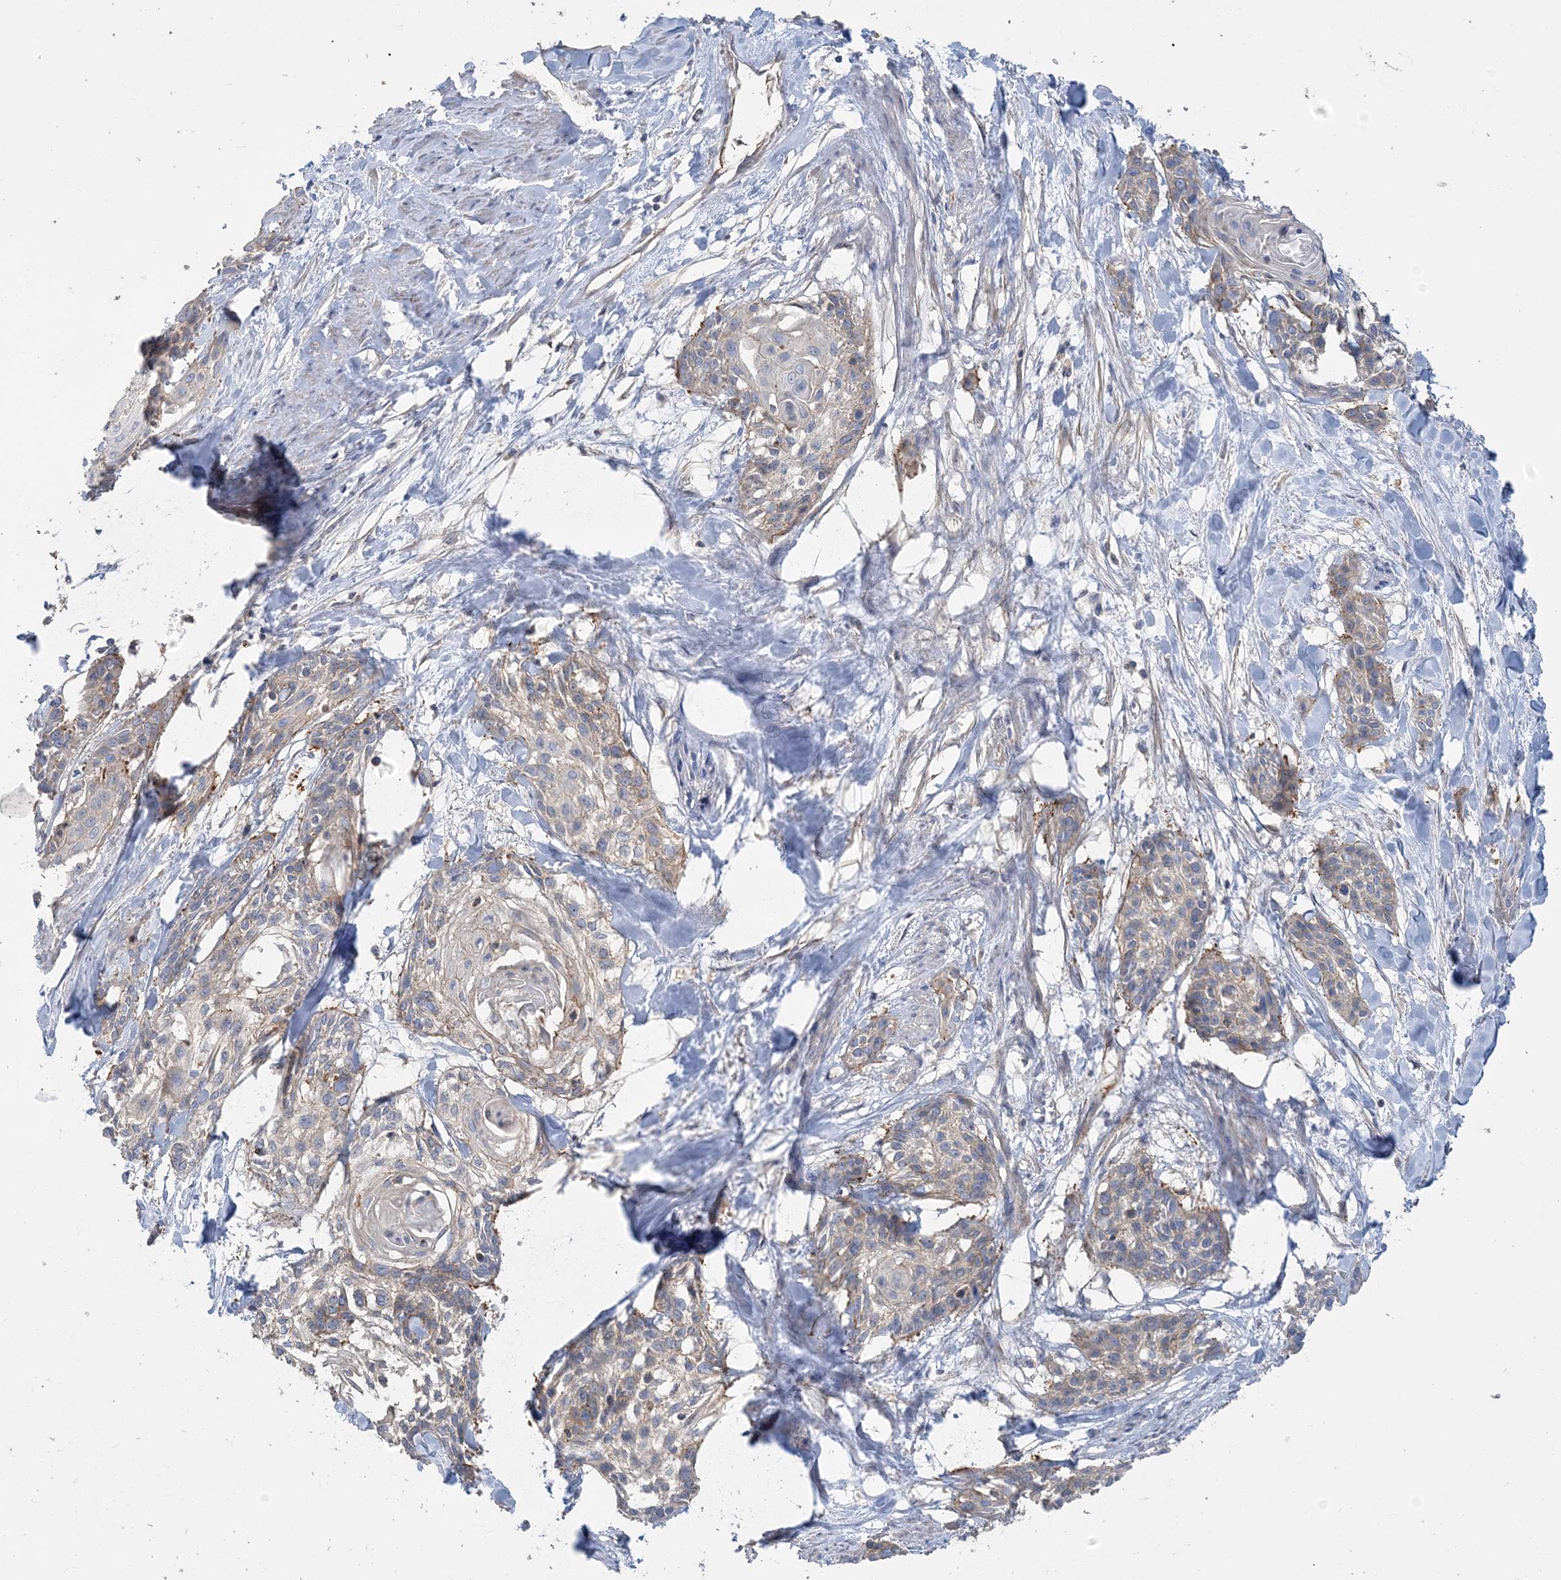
{"staining": {"intensity": "weak", "quantity": "<25%", "location": "cytoplasmic/membranous"}, "tissue": "cervical cancer", "cell_type": "Tumor cells", "image_type": "cancer", "snomed": [{"axis": "morphology", "description": "Squamous cell carcinoma, NOS"}, {"axis": "topography", "description": "Cervix"}], "caption": "An image of human cervical squamous cell carcinoma is negative for staining in tumor cells. (Stains: DAB (3,3'-diaminobenzidine) IHC with hematoxylin counter stain, Microscopy: brightfield microscopy at high magnification).", "gene": "PIGC", "patient": {"sex": "female", "age": 57}}